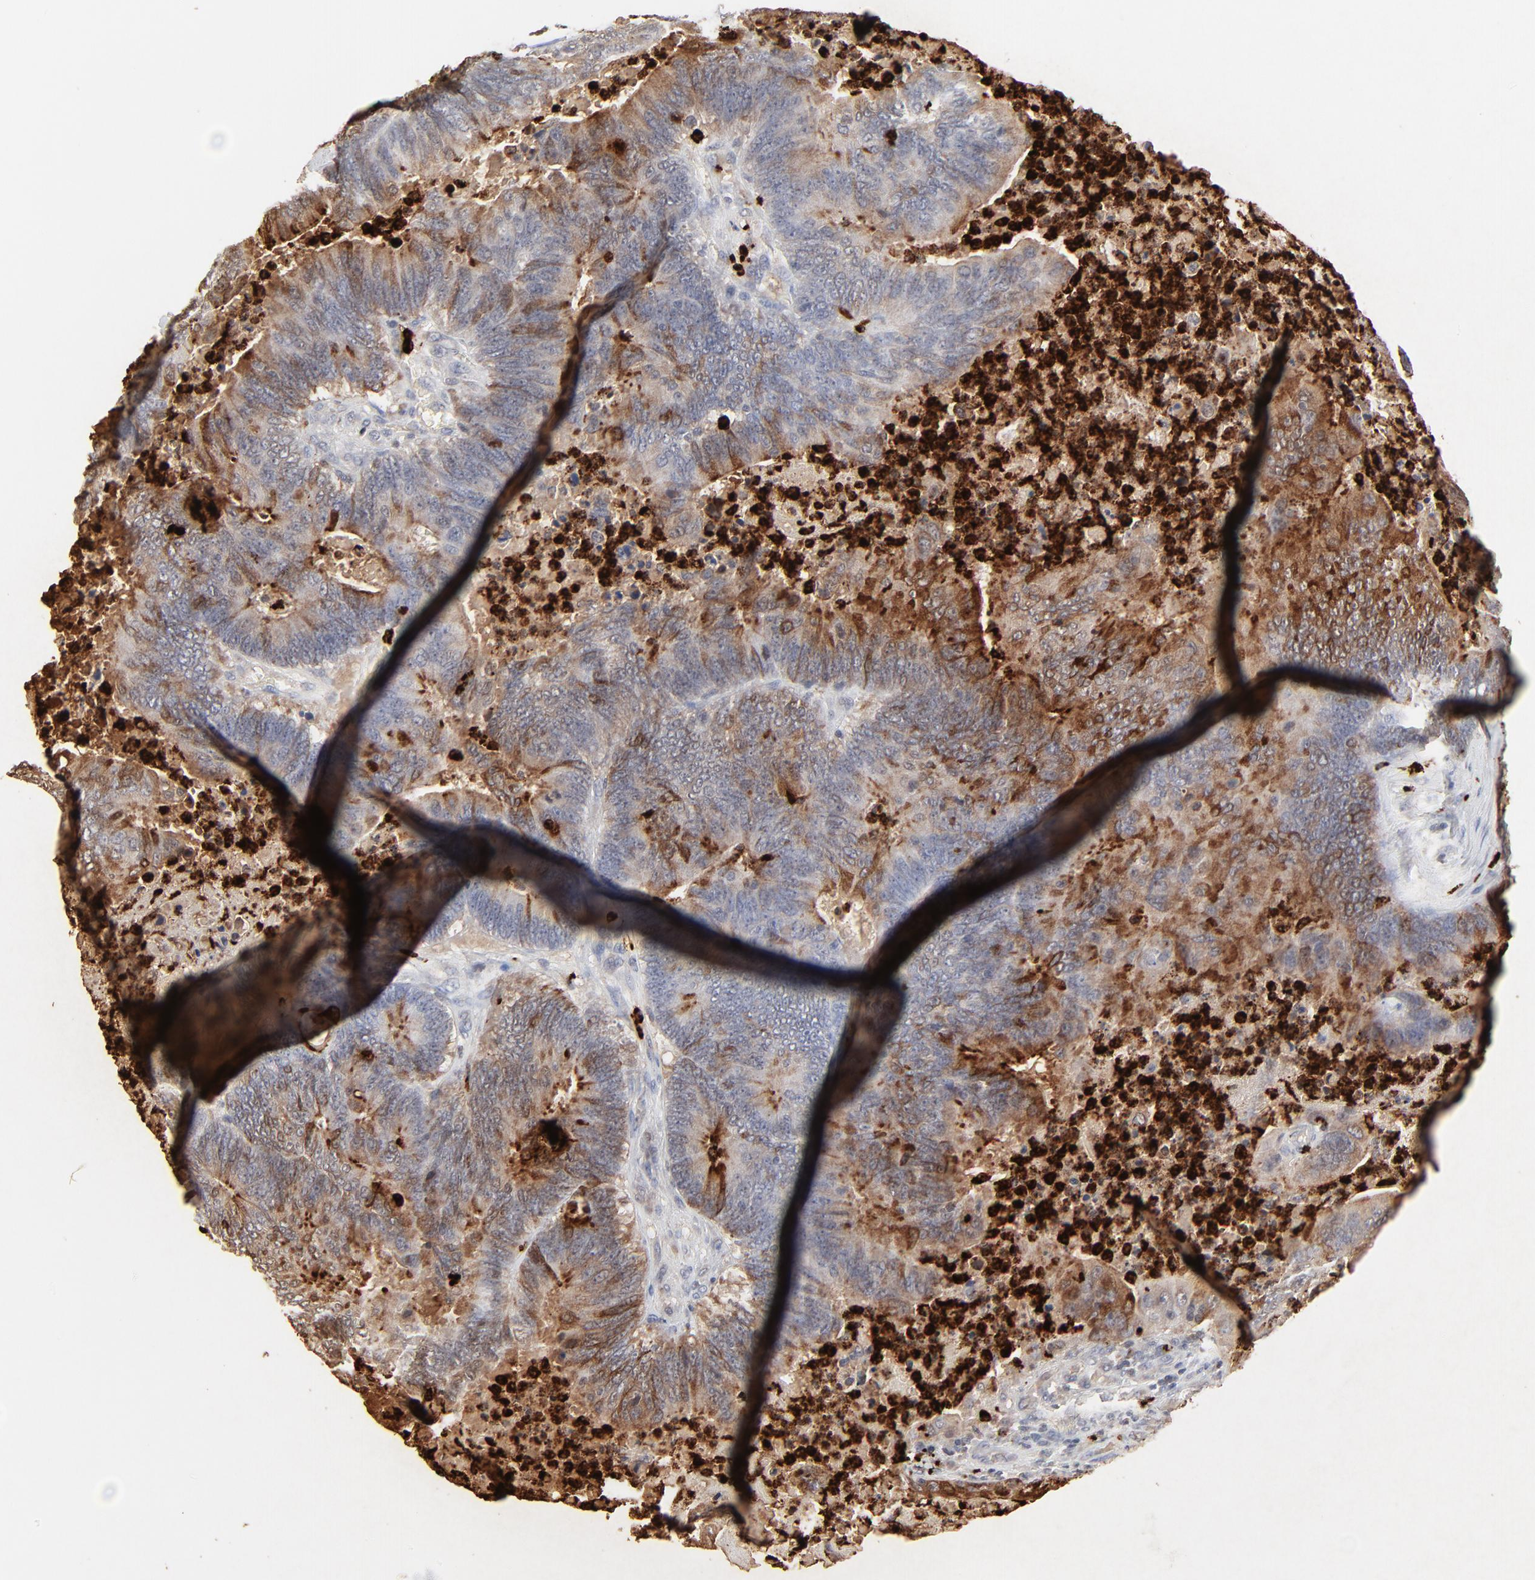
{"staining": {"intensity": "strong", "quantity": ">75%", "location": "cytoplasmic/membranous"}, "tissue": "colorectal cancer", "cell_type": "Tumor cells", "image_type": "cancer", "snomed": [{"axis": "morphology", "description": "Adenocarcinoma, NOS"}, {"axis": "topography", "description": "Colon"}], "caption": "Strong cytoplasmic/membranous expression for a protein is present in approximately >75% of tumor cells of adenocarcinoma (colorectal) using immunohistochemistry (IHC).", "gene": "LCN2", "patient": {"sex": "male", "age": 65}}